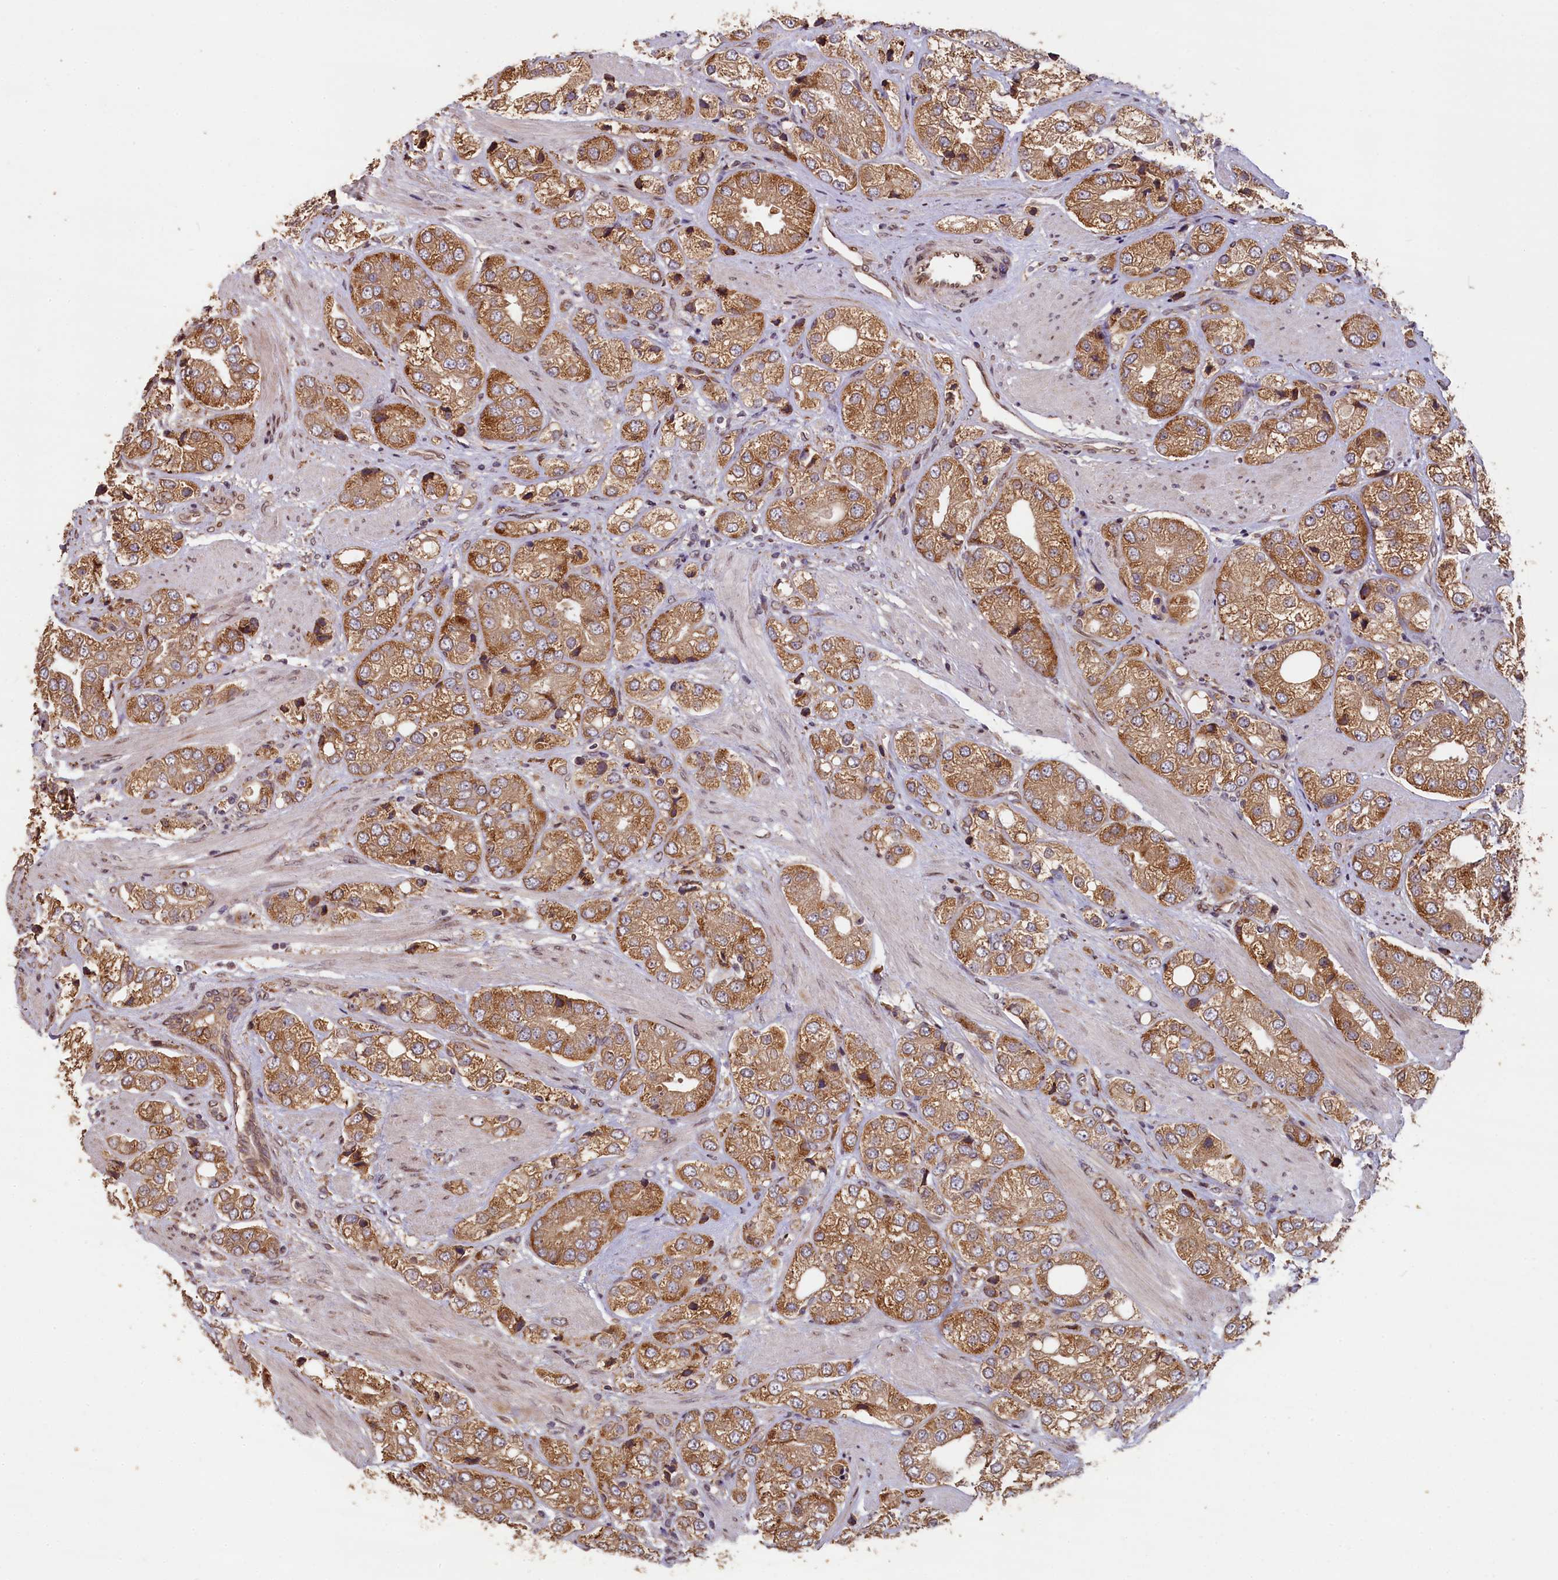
{"staining": {"intensity": "moderate", "quantity": ">75%", "location": "cytoplasmic/membranous"}, "tissue": "prostate cancer", "cell_type": "Tumor cells", "image_type": "cancer", "snomed": [{"axis": "morphology", "description": "Adenocarcinoma, High grade"}, {"axis": "topography", "description": "Prostate"}], "caption": "This is an image of IHC staining of prostate cancer (high-grade adenocarcinoma), which shows moderate expression in the cytoplasmic/membranous of tumor cells.", "gene": "SLC38A7", "patient": {"sex": "male", "age": 50}}